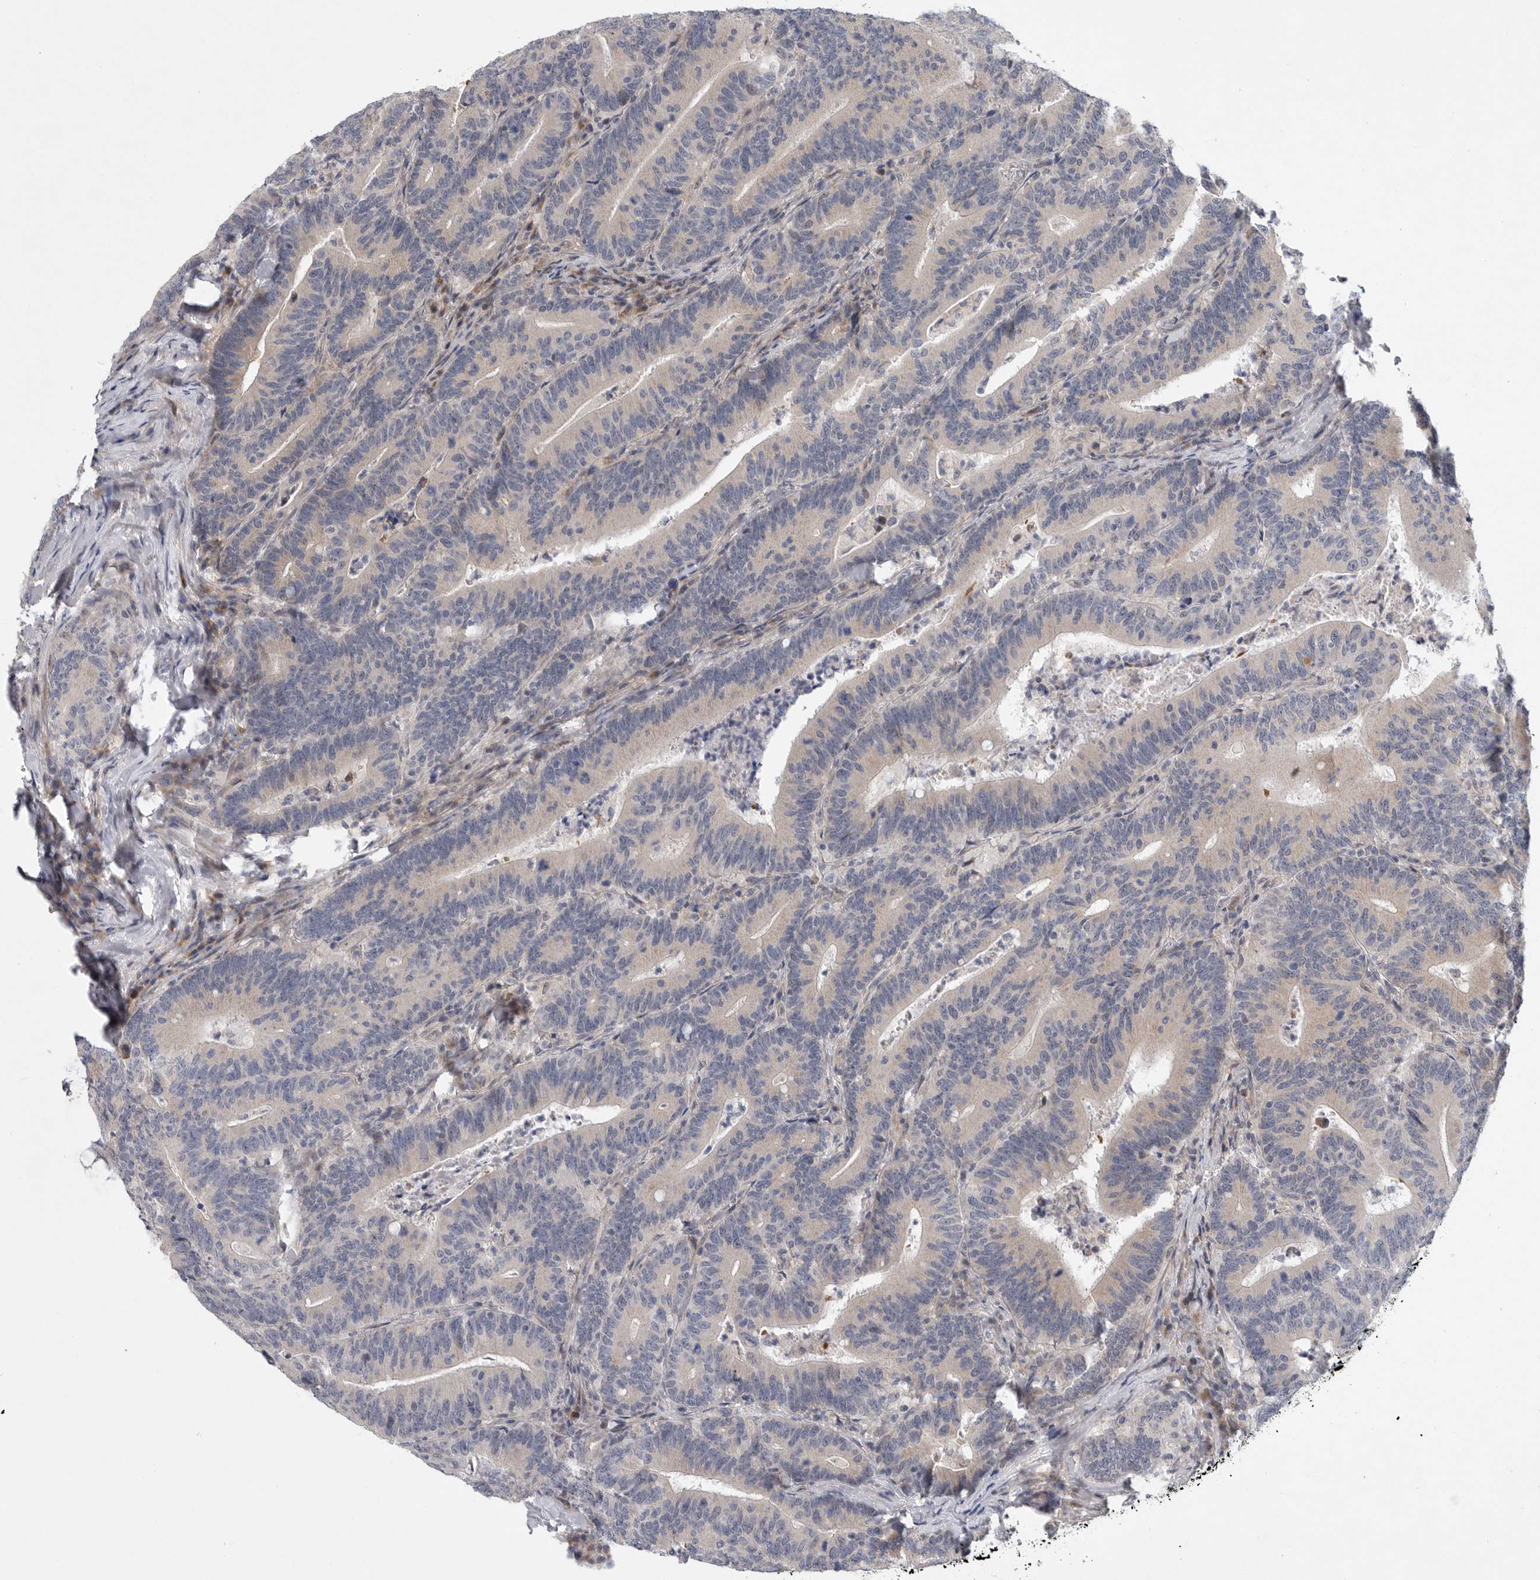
{"staining": {"intensity": "negative", "quantity": "none", "location": "none"}, "tissue": "colorectal cancer", "cell_type": "Tumor cells", "image_type": "cancer", "snomed": [{"axis": "morphology", "description": "Adenocarcinoma, NOS"}, {"axis": "topography", "description": "Colon"}], "caption": "Tumor cells are negative for brown protein staining in colorectal cancer. (DAB (3,3'-diaminobenzidine) immunohistochemistry (IHC) visualized using brightfield microscopy, high magnification).", "gene": "FBXO43", "patient": {"sex": "female", "age": 66}}